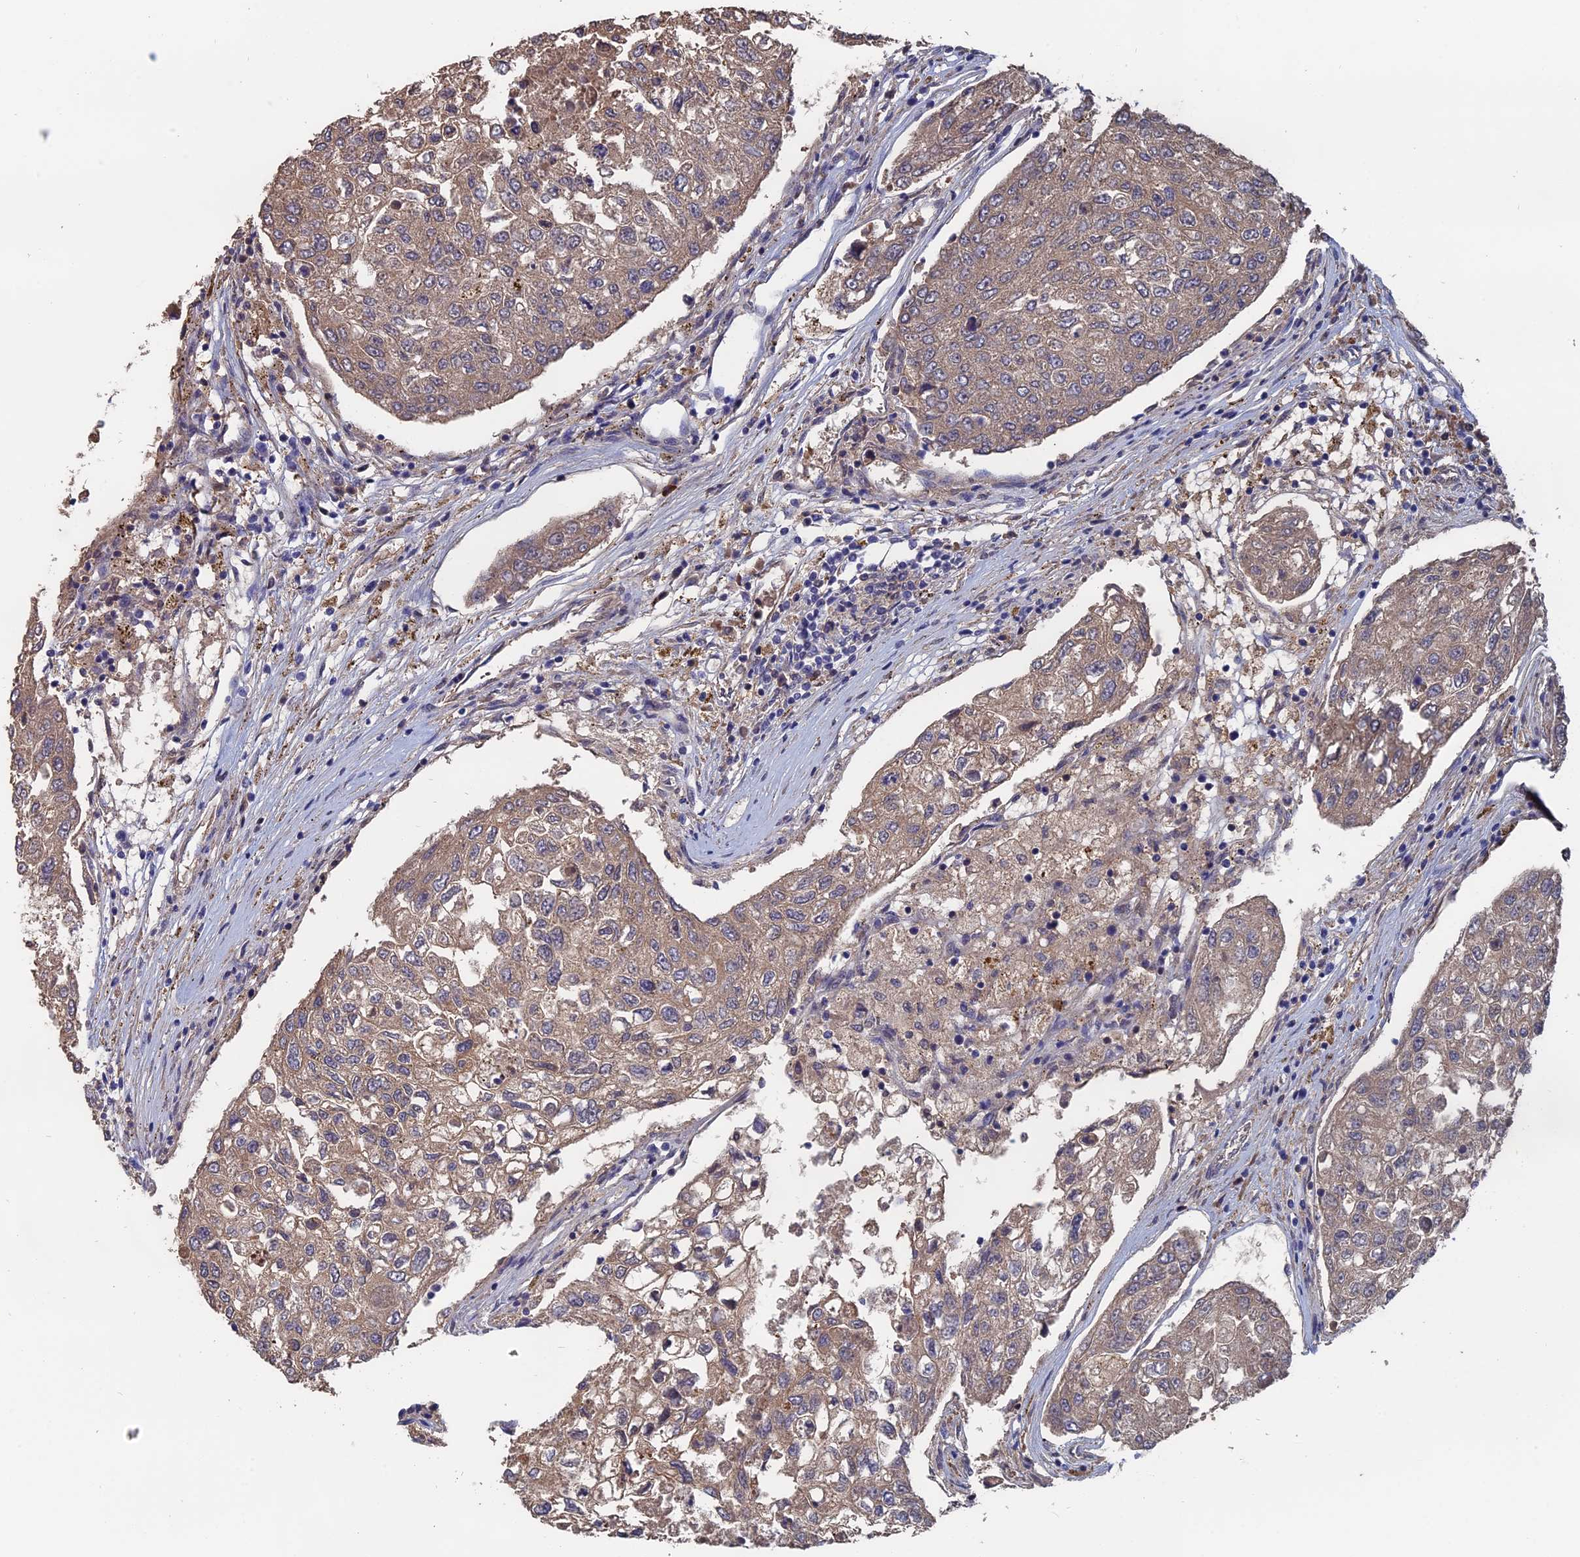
{"staining": {"intensity": "weak", "quantity": ">75%", "location": "cytoplasmic/membranous"}, "tissue": "urothelial cancer", "cell_type": "Tumor cells", "image_type": "cancer", "snomed": [{"axis": "morphology", "description": "Urothelial carcinoma, High grade"}, {"axis": "topography", "description": "Lymph node"}, {"axis": "topography", "description": "Urinary bladder"}], "caption": "IHC (DAB) staining of urothelial carcinoma (high-grade) displays weak cytoplasmic/membranous protein positivity in about >75% of tumor cells. Immunohistochemistry (ihc) stains the protein in brown and the nuclei are stained blue.", "gene": "SLC33A1", "patient": {"sex": "male", "age": 51}}